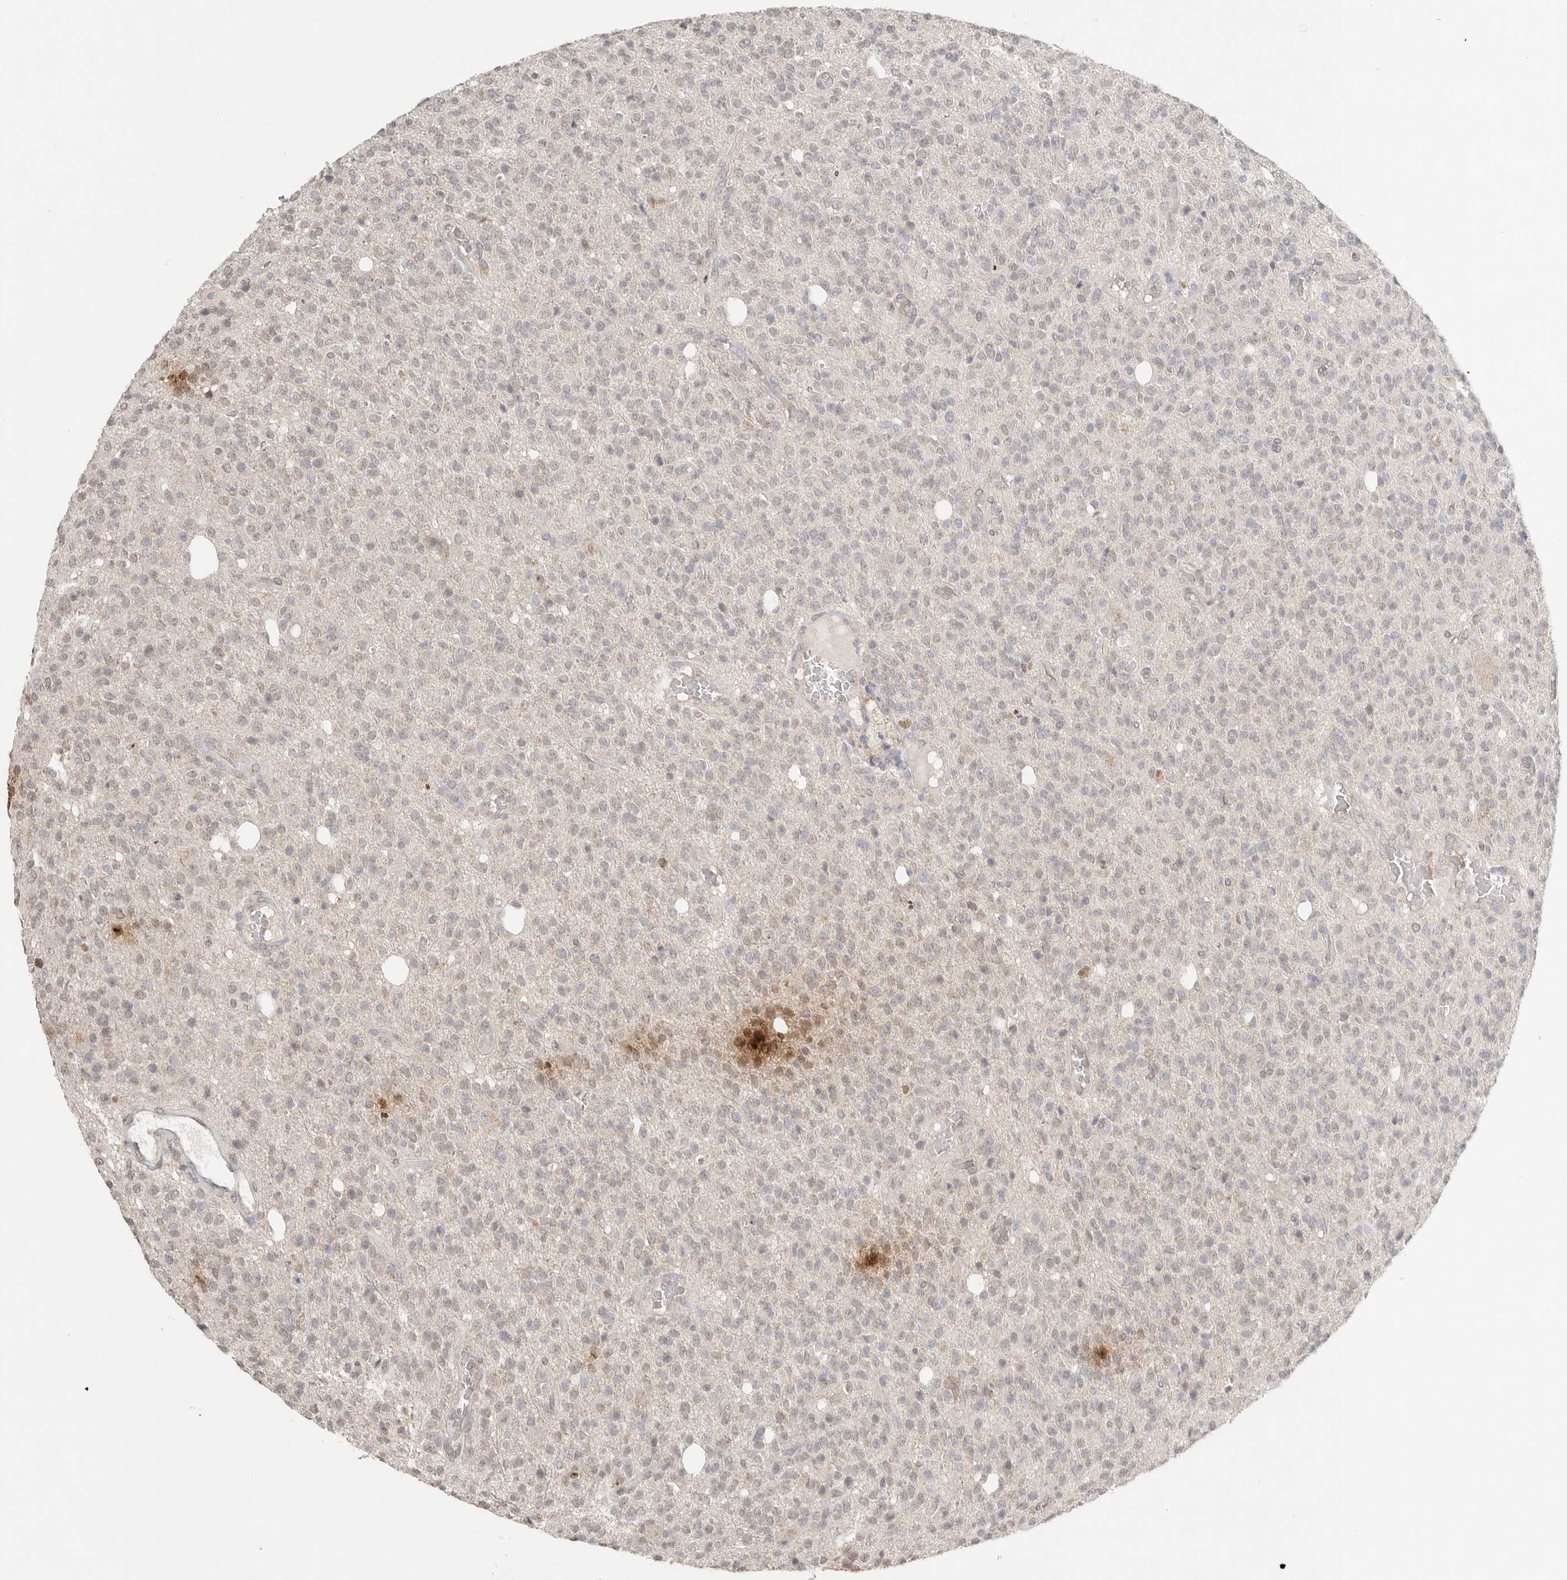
{"staining": {"intensity": "weak", "quantity": "<25%", "location": "nuclear"}, "tissue": "glioma", "cell_type": "Tumor cells", "image_type": "cancer", "snomed": [{"axis": "morphology", "description": "Glioma, malignant, High grade"}, {"axis": "topography", "description": "Brain"}], "caption": "The IHC histopathology image has no significant positivity in tumor cells of glioma tissue.", "gene": "KLK5", "patient": {"sex": "male", "age": 34}}